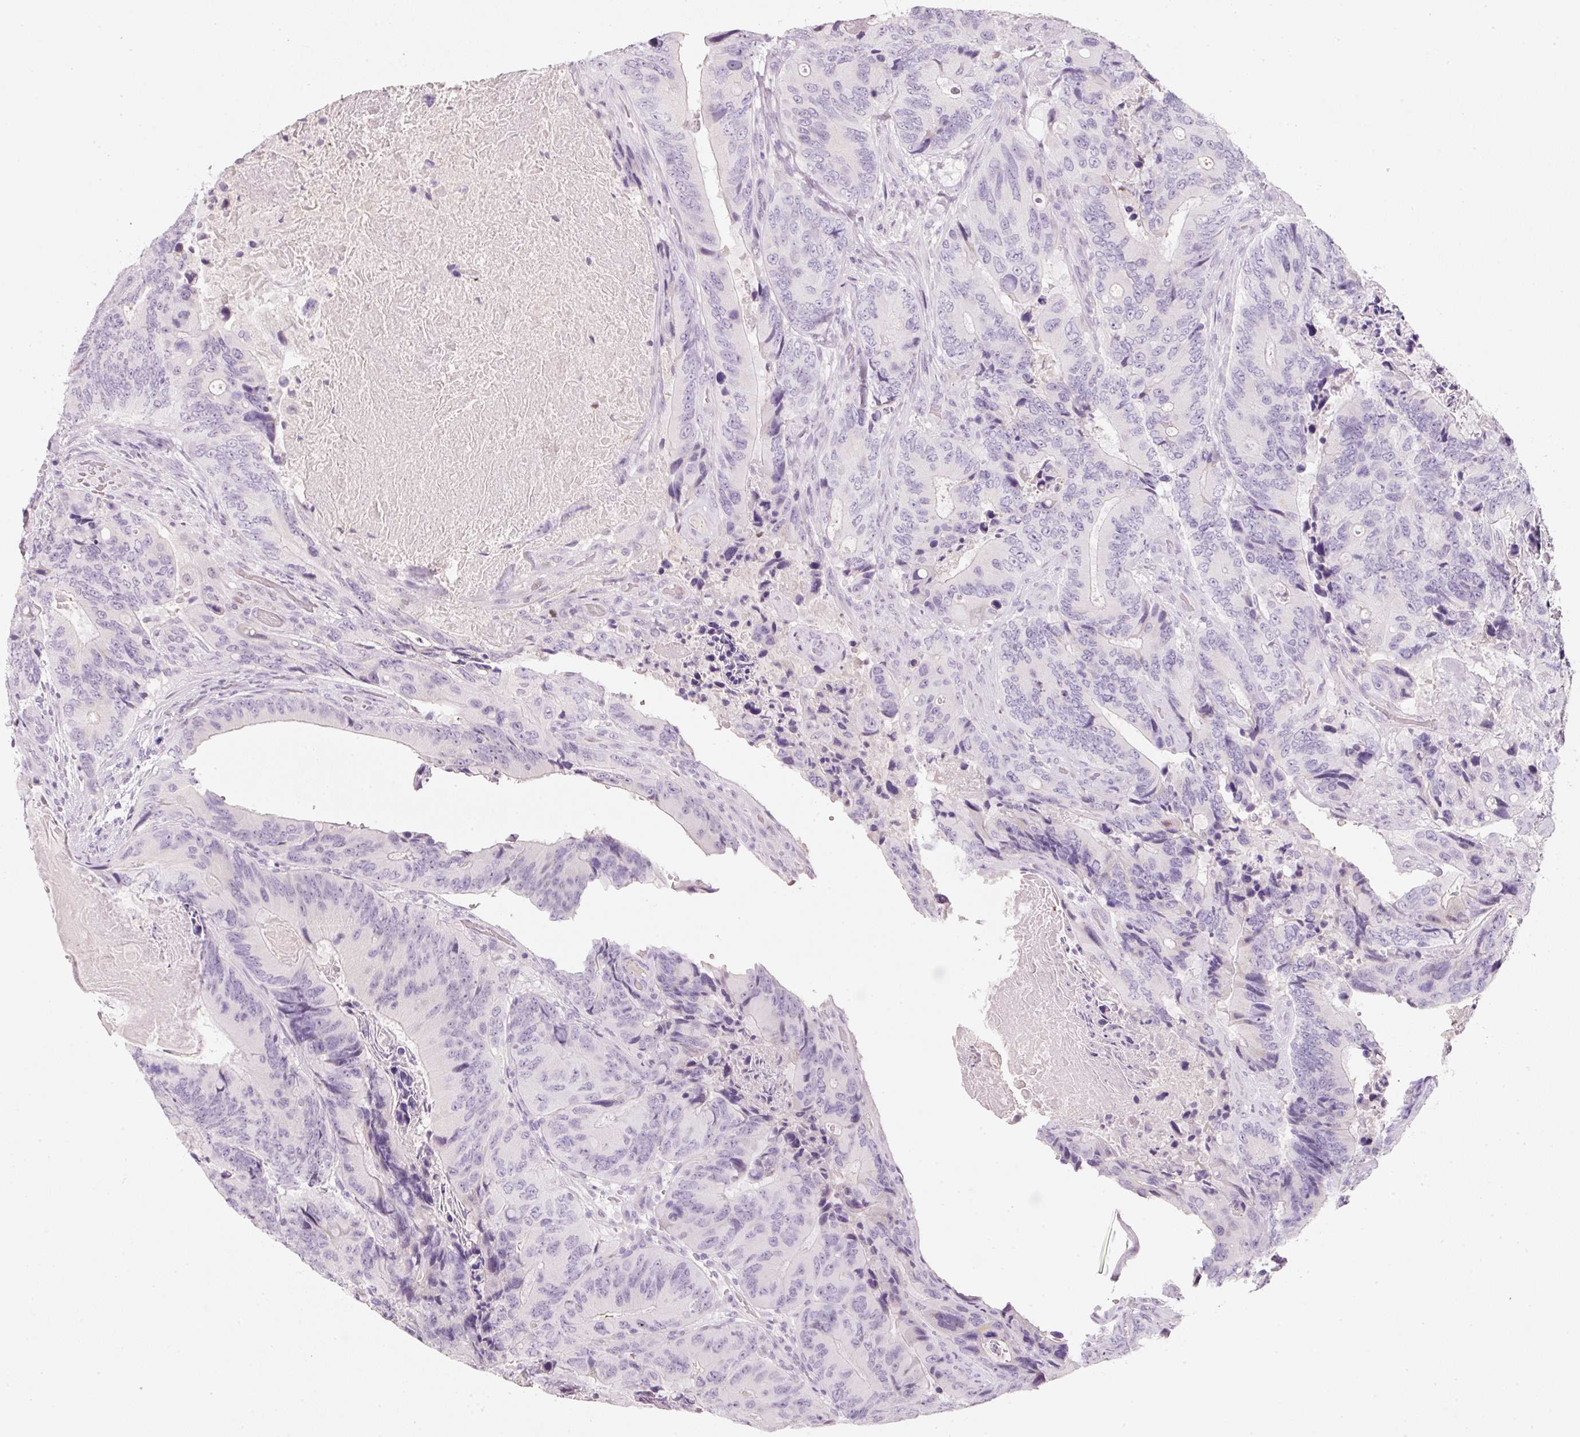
{"staining": {"intensity": "negative", "quantity": "none", "location": "none"}, "tissue": "colorectal cancer", "cell_type": "Tumor cells", "image_type": "cancer", "snomed": [{"axis": "morphology", "description": "Adenocarcinoma, NOS"}, {"axis": "topography", "description": "Colon"}], "caption": "Tumor cells show no significant protein positivity in colorectal adenocarcinoma.", "gene": "ENSG00000206549", "patient": {"sex": "male", "age": 84}}